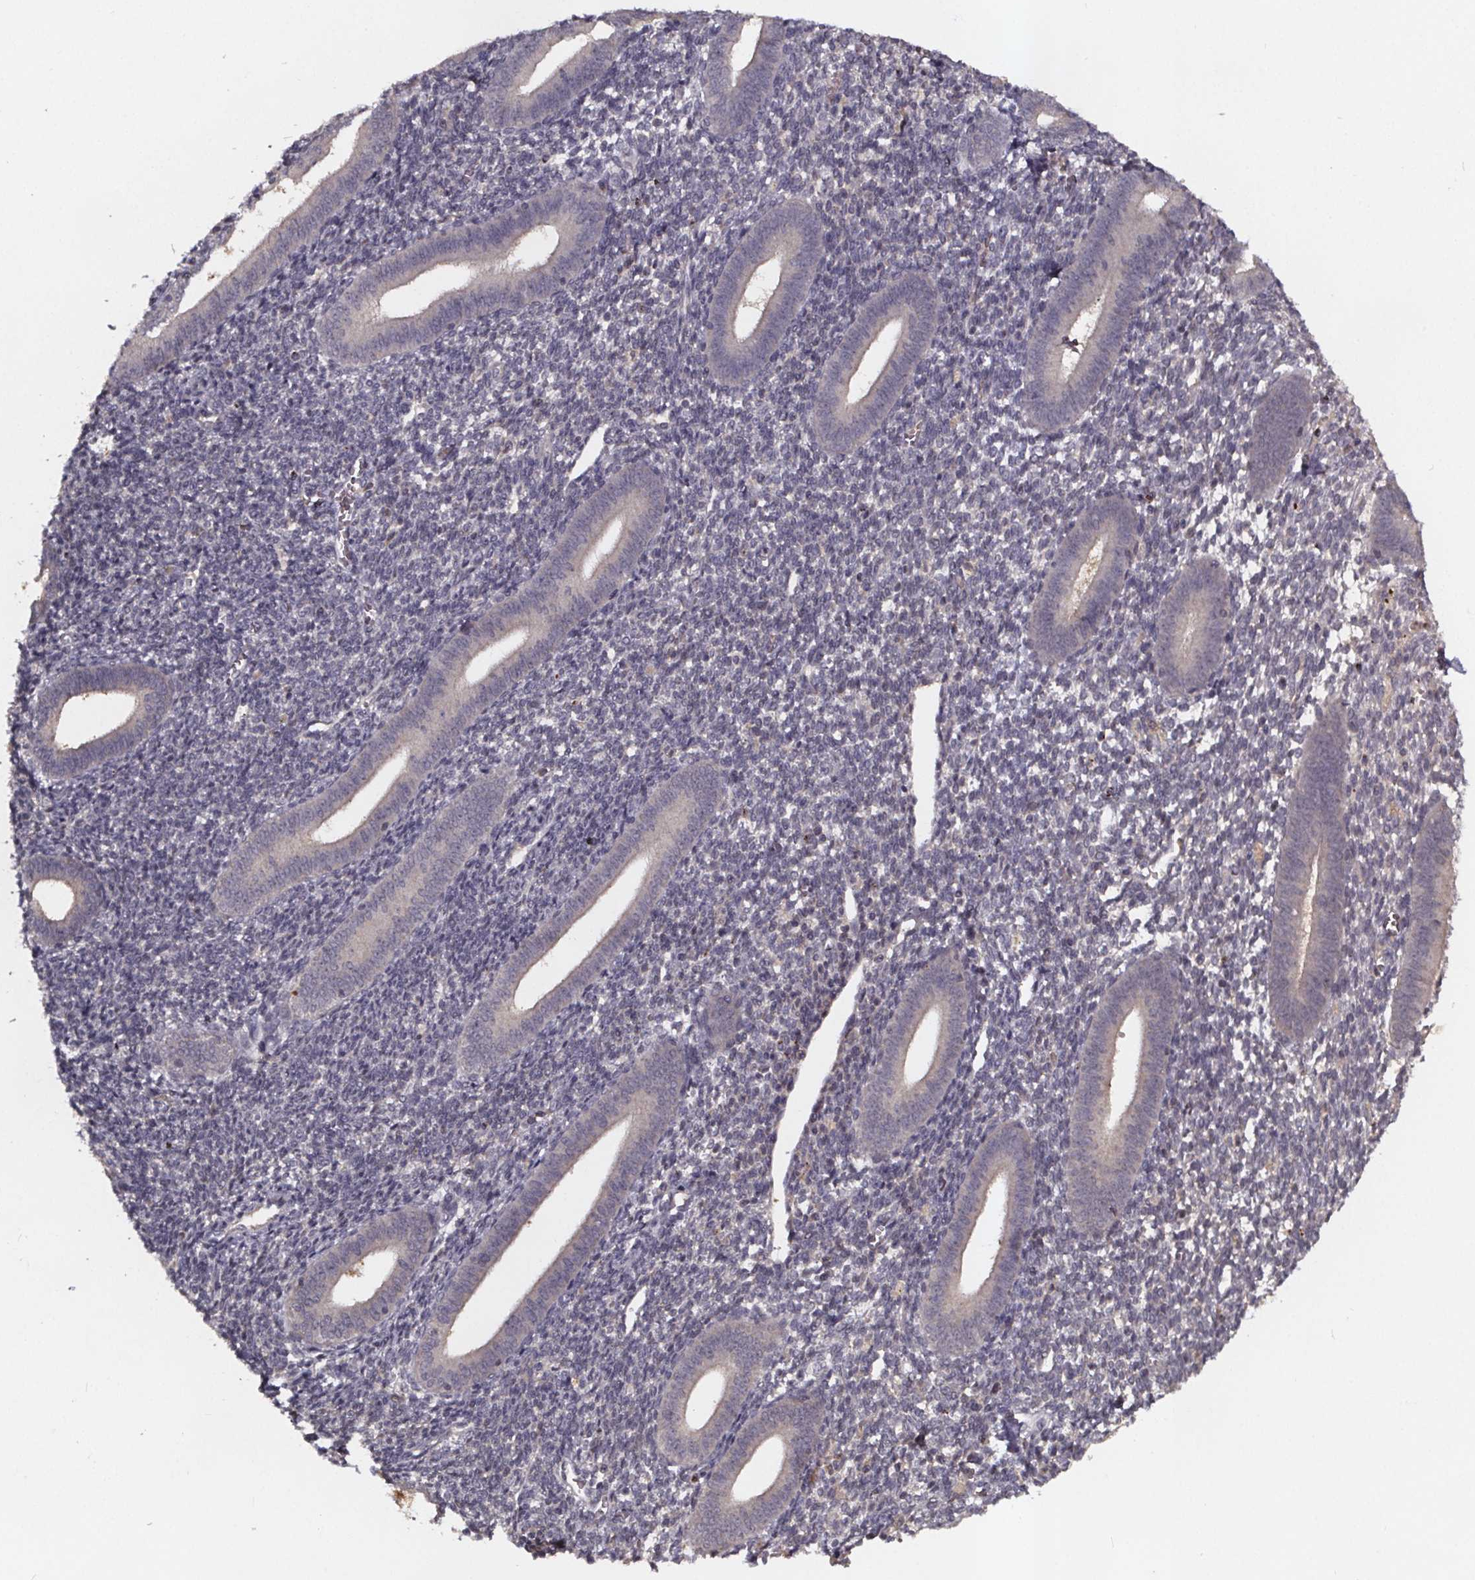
{"staining": {"intensity": "negative", "quantity": "none", "location": "none"}, "tissue": "endometrium", "cell_type": "Cells in endometrial stroma", "image_type": "normal", "snomed": [{"axis": "morphology", "description": "Normal tissue, NOS"}, {"axis": "topography", "description": "Endometrium"}], "caption": "Histopathology image shows no protein staining in cells in endometrial stroma of benign endometrium.", "gene": "SMIM1", "patient": {"sex": "female", "age": 25}}